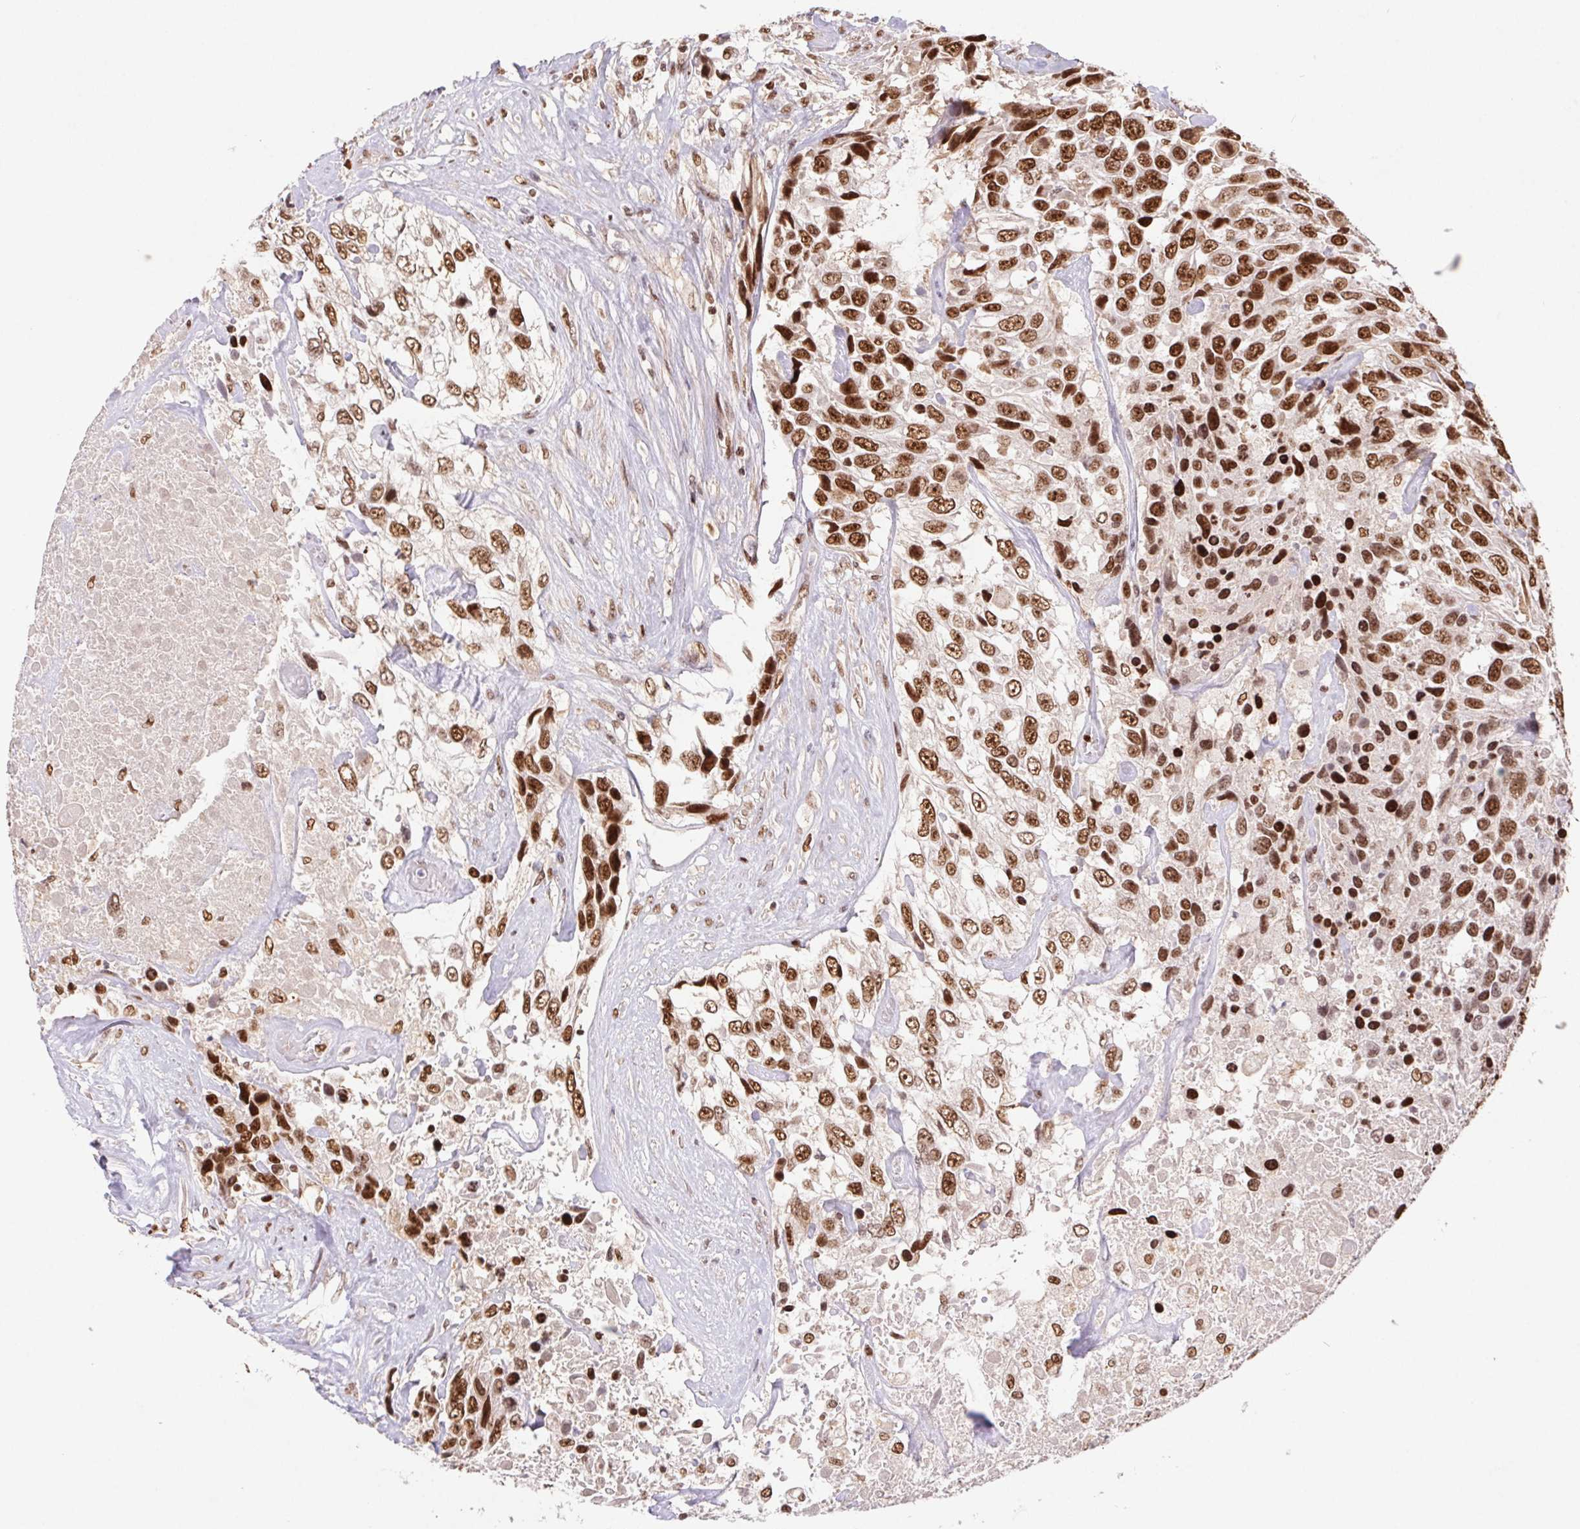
{"staining": {"intensity": "strong", "quantity": ">75%", "location": "nuclear"}, "tissue": "urothelial cancer", "cell_type": "Tumor cells", "image_type": "cancer", "snomed": [{"axis": "morphology", "description": "Urothelial carcinoma, High grade"}, {"axis": "topography", "description": "Urinary bladder"}], "caption": "High-grade urothelial carcinoma stained for a protein demonstrates strong nuclear positivity in tumor cells. (DAB (3,3'-diaminobenzidine) IHC with brightfield microscopy, high magnification).", "gene": "POLD3", "patient": {"sex": "female", "age": 70}}